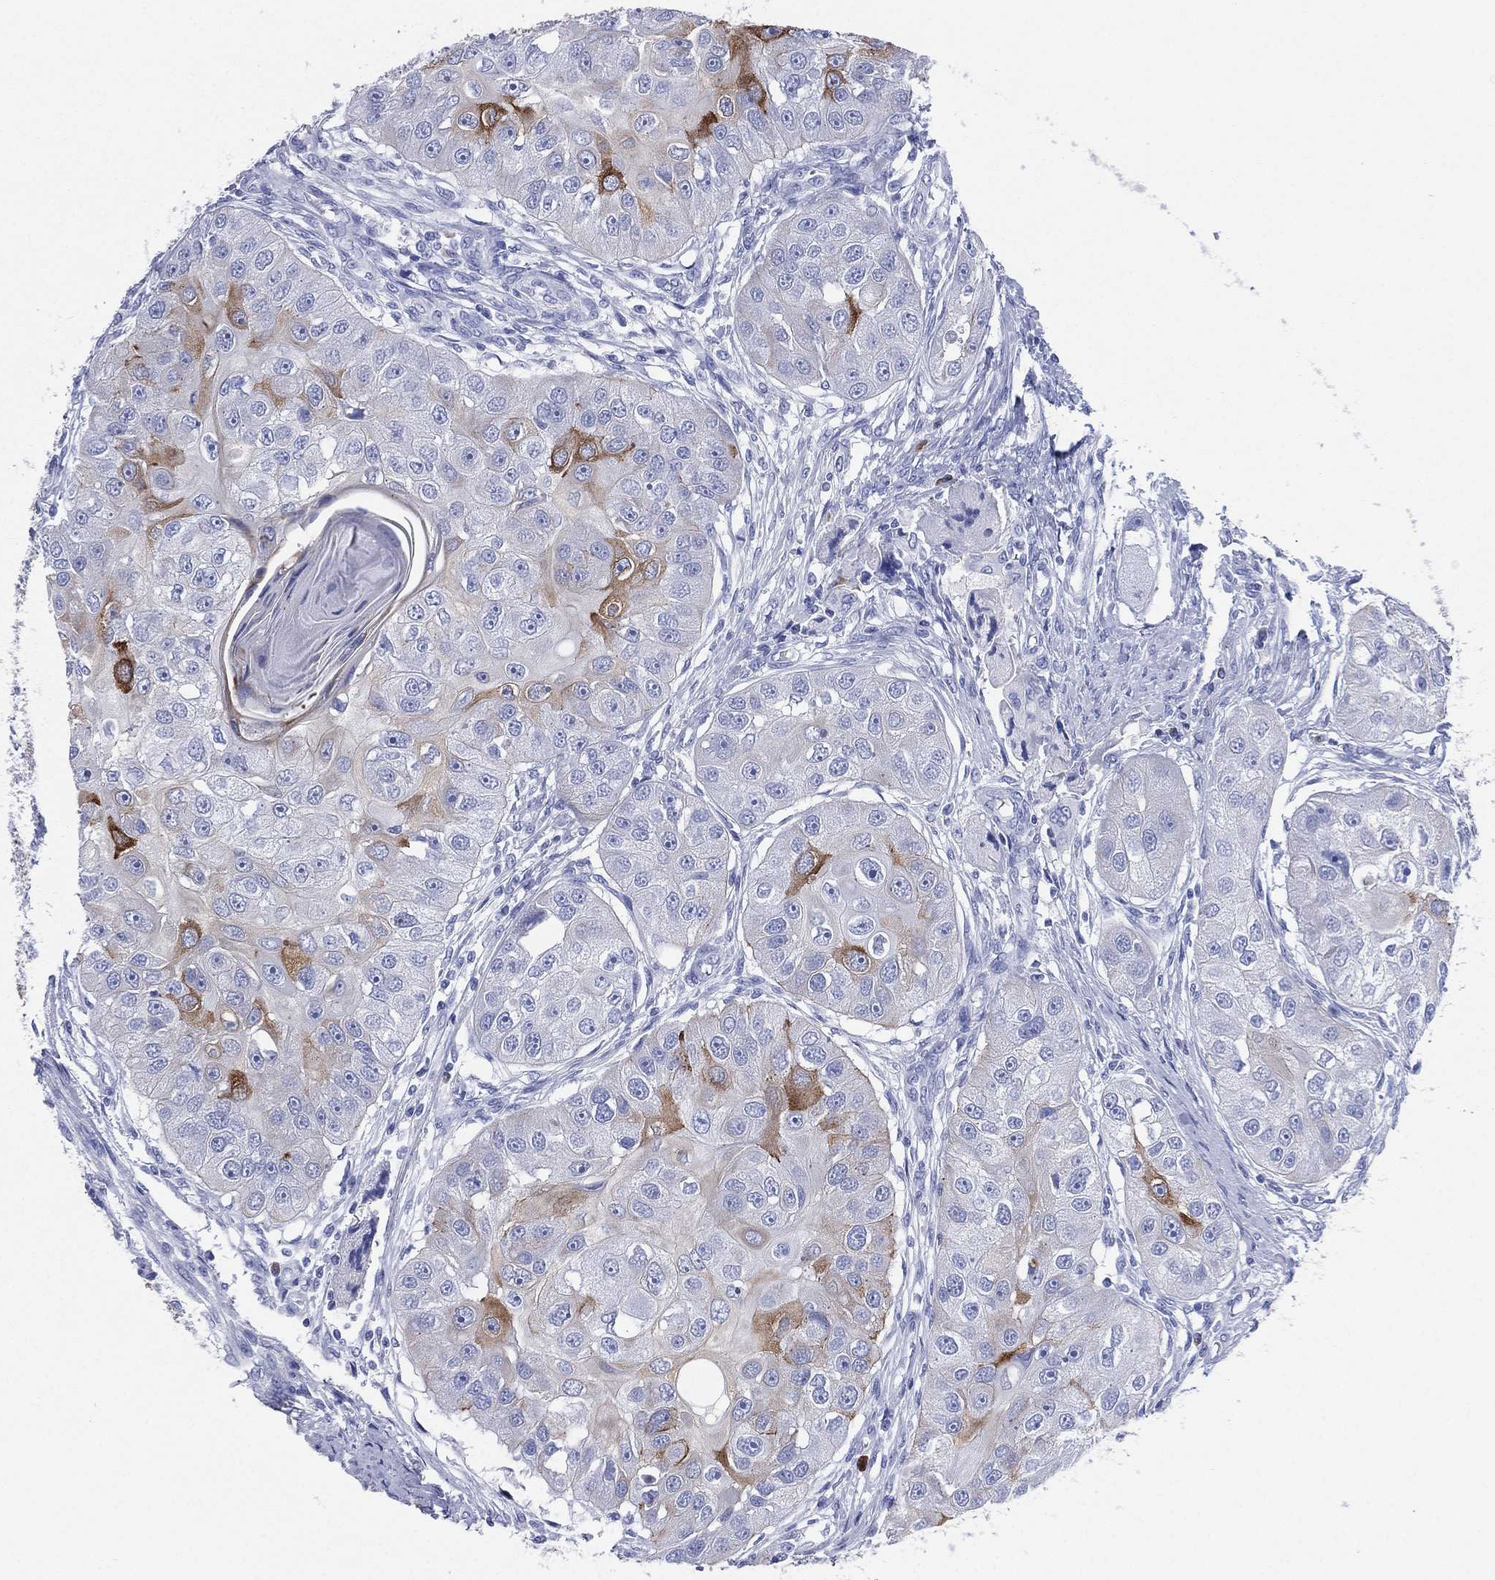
{"staining": {"intensity": "strong", "quantity": "<25%", "location": "cytoplasmic/membranous"}, "tissue": "head and neck cancer", "cell_type": "Tumor cells", "image_type": "cancer", "snomed": [{"axis": "morphology", "description": "Normal tissue, NOS"}, {"axis": "morphology", "description": "Squamous cell carcinoma, NOS"}, {"axis": "topography", "description": "Skeletal muscle"}, {"axis": "topography", "description": "Head-Neck"}], "caption": "IHC (DAB) staining of head and neck cancer (squamous cell carcinoma) reveals strong cytoplasmic/membranous protein staining in approximately <25% of tumor cells.", "gene": "CD79A", "patient": {"sex": "male", "age": 51}}